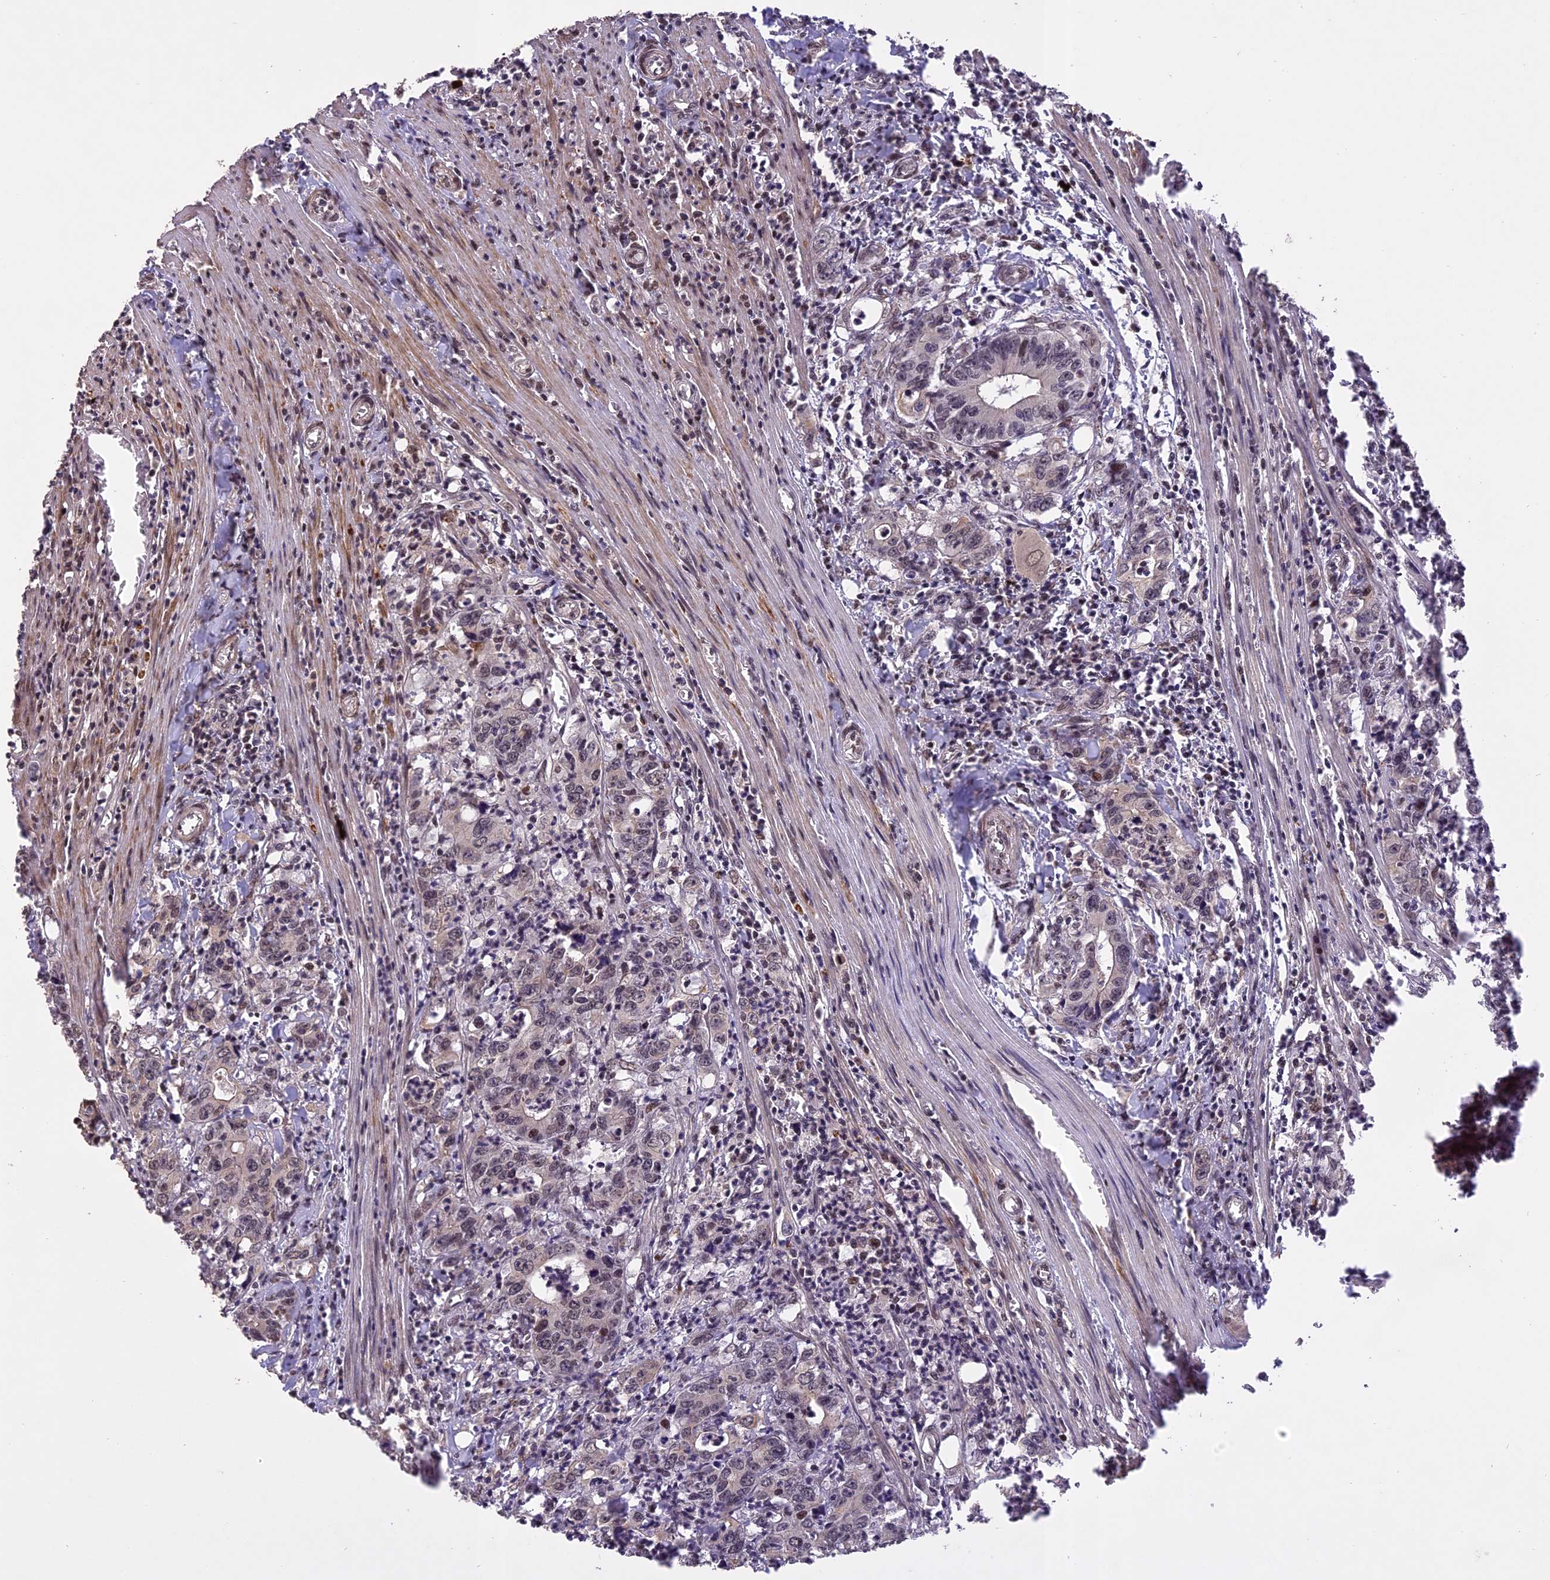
{"staining": {"intensity": "moderate", "quantity": "<25%", "location": "nuclear"}, "tissue": "colorectal cancer", "cell_type": "Tumor cells", "image_type": "cancer", "snomed": [{"axis": "morphology", "description": "Adenocarcinoma, NOS"}, {"axis": "topography", "description": "Colon"}], "caption": "This photomicrograph reveals immunohistochemistry staining of colorectal adenocarcinoma, with low moderate nuclear positivity in about <25% of tumor cells.", "gene": "PRELID2", "patient": {"sex": "female", "age": 75}}